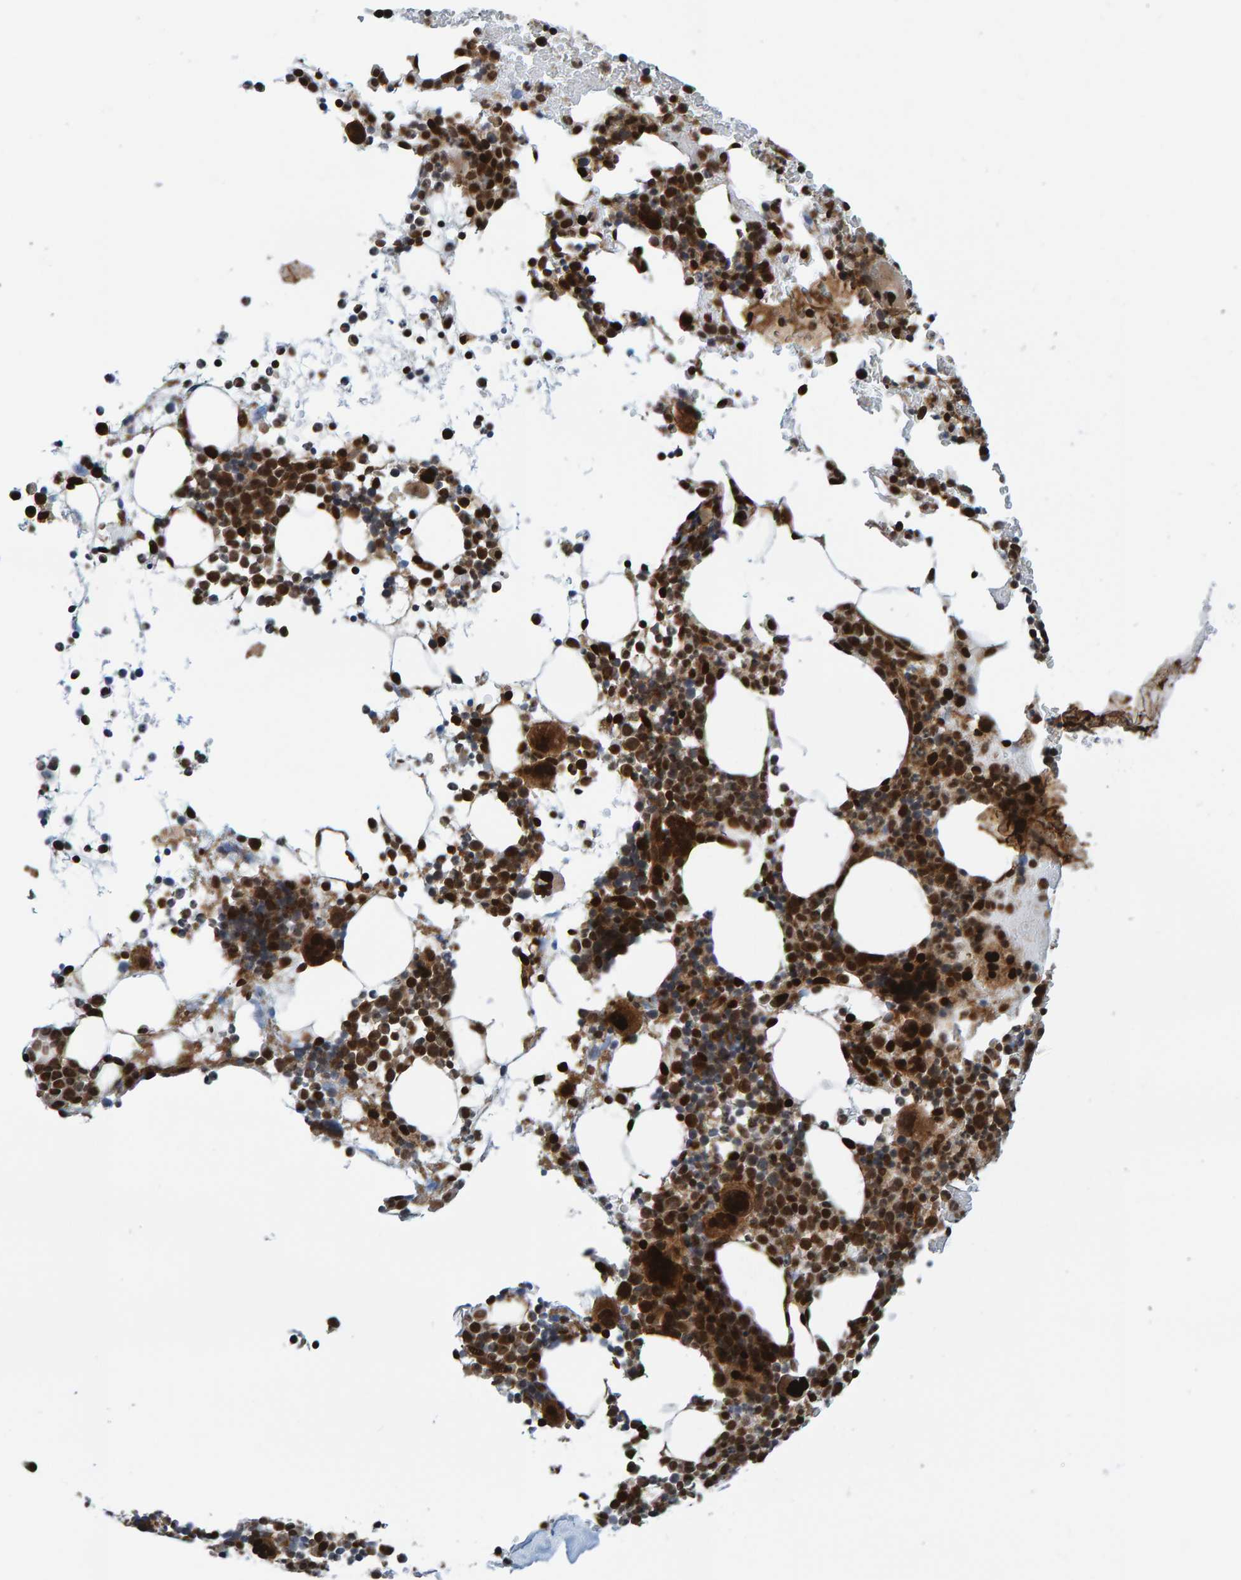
{"staining": {"intensity": "strong", "quantity": ">75%", "location": "cytoplasmic/membranous,nuclear"}, "tissue": "bone marrow", "cell_type": "Hematopoietic cells", "image_type": "normal", "snomed": [{"axis": "morphology", "description": "Normal tissue, NOS"}, {"axis": "morphology", "description": "Inflammation, NOS"}, {"axis": "topography", "description": "Bone marrow"}], "caption": "Protein staining of normal bone marrow exhibits strong cytoplasmic/membranous,nuclear staining in approximately >75% of hematopoietic cells. The staining was performed using DAB (3,3'-diaminobenzidine), with brown indicating positive protein expression. Nuclei are stained blue with hematoxylin.", "gene": "ZNF366", "patient": {"sex": "male", "age": 78}}